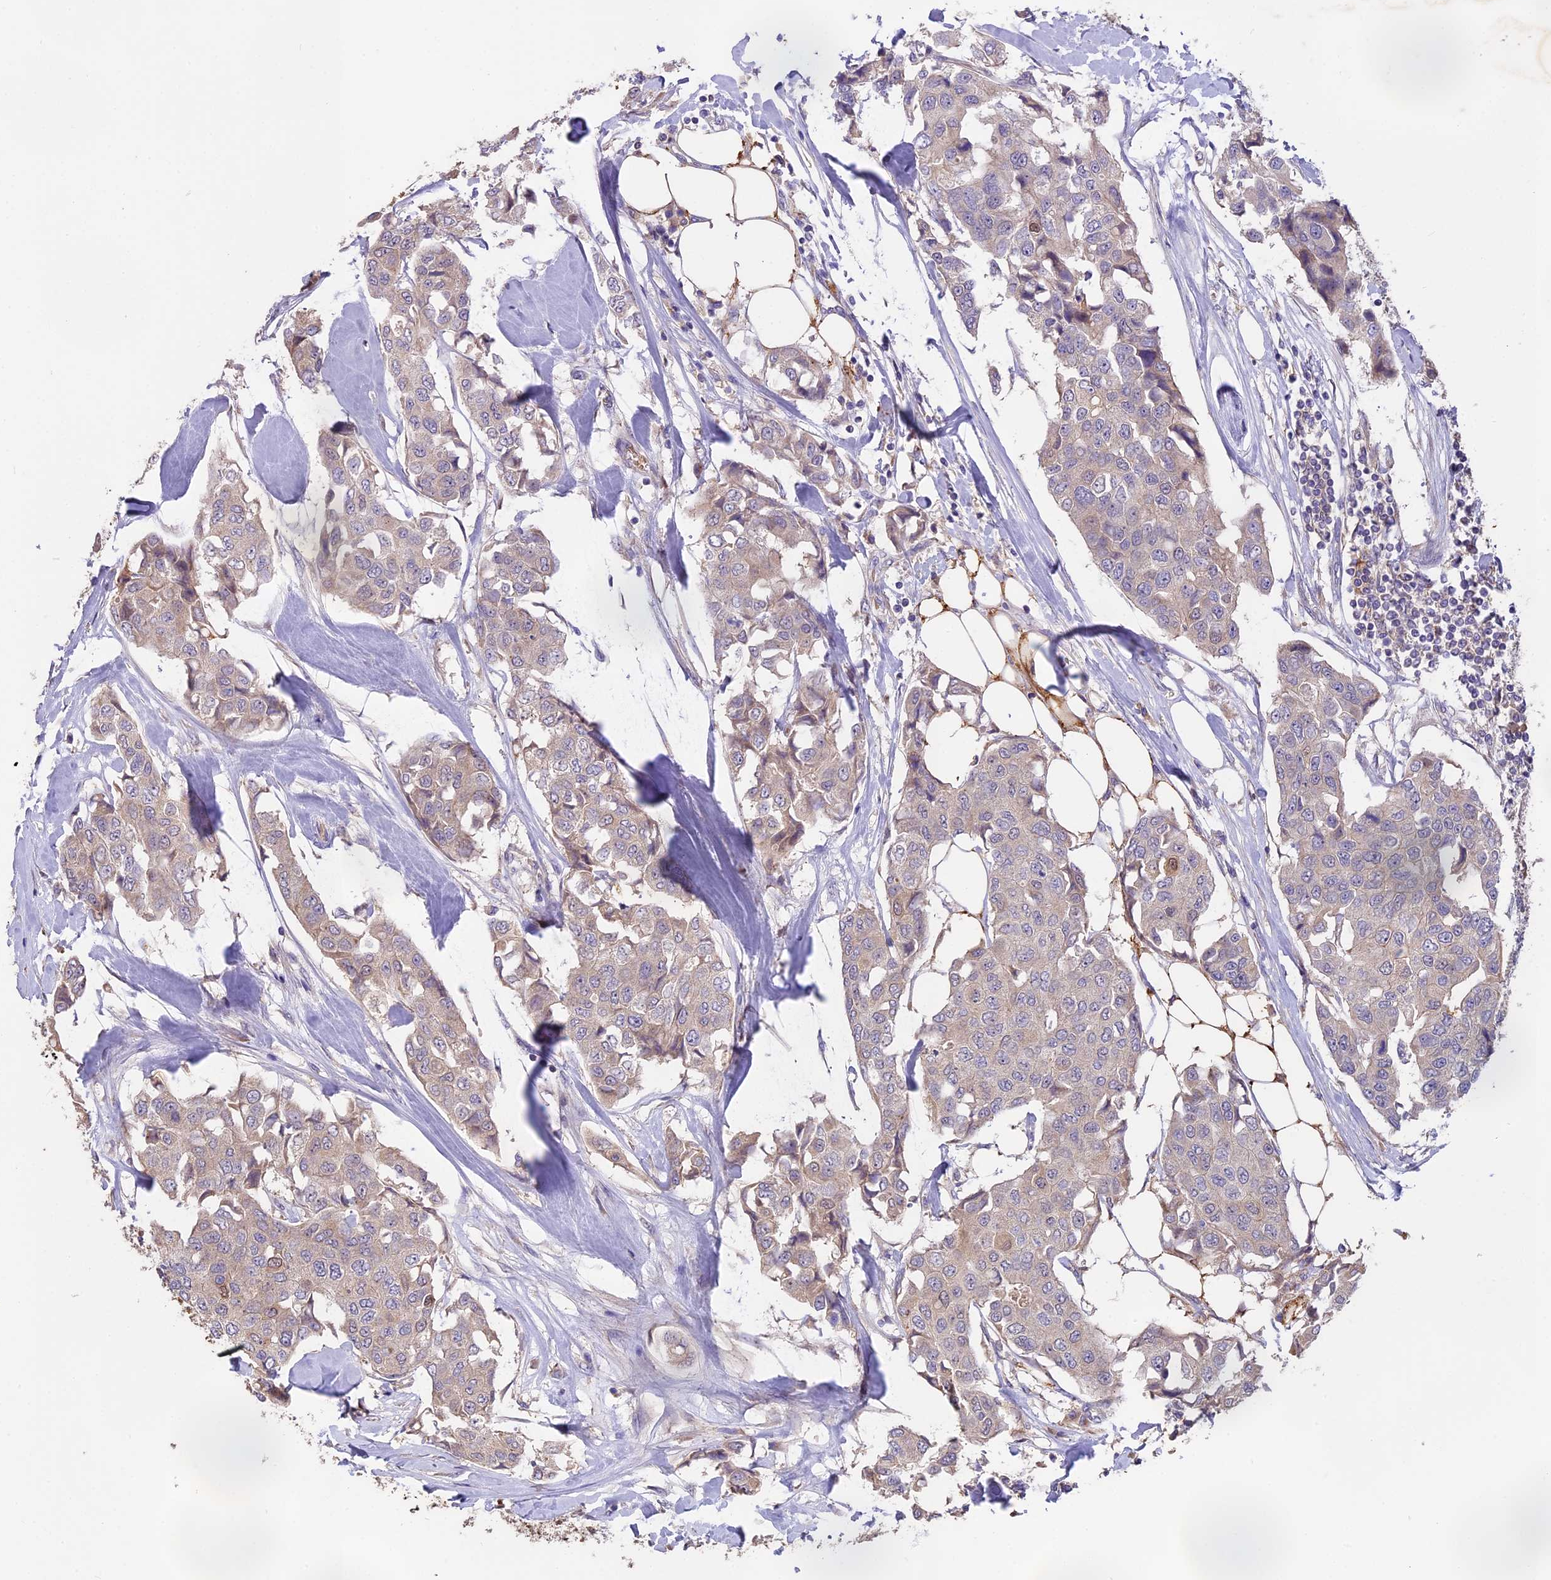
{"staining": {"intensity": "weak", "quantity": "<25%", "location": "cytoplasmic/membranous"}, "tissue": "breast cancer", "cell_type": "Tumor cells", "image_type": "cancer", "snomed": [{"axis": "morphology", "description": "Duct carcinoma"}, {"axis": "topography", "description": "Breast"}], "caption": "An immunohistochemistry (IHC) histopathology image of invasive ductal carcinoma (breast) is shown. There is no staining in tumor cells of invasive ductal carcinoma (breast). The staining was performed using DAB (3,3'-diaminobenzidine) to visualize the protein expression in brown, while the nuclei were stained in blue with hematoxylin (Magnification: 20x).", "gene": "MEMO1", "patient": {"sex": "female", "age": 80}}